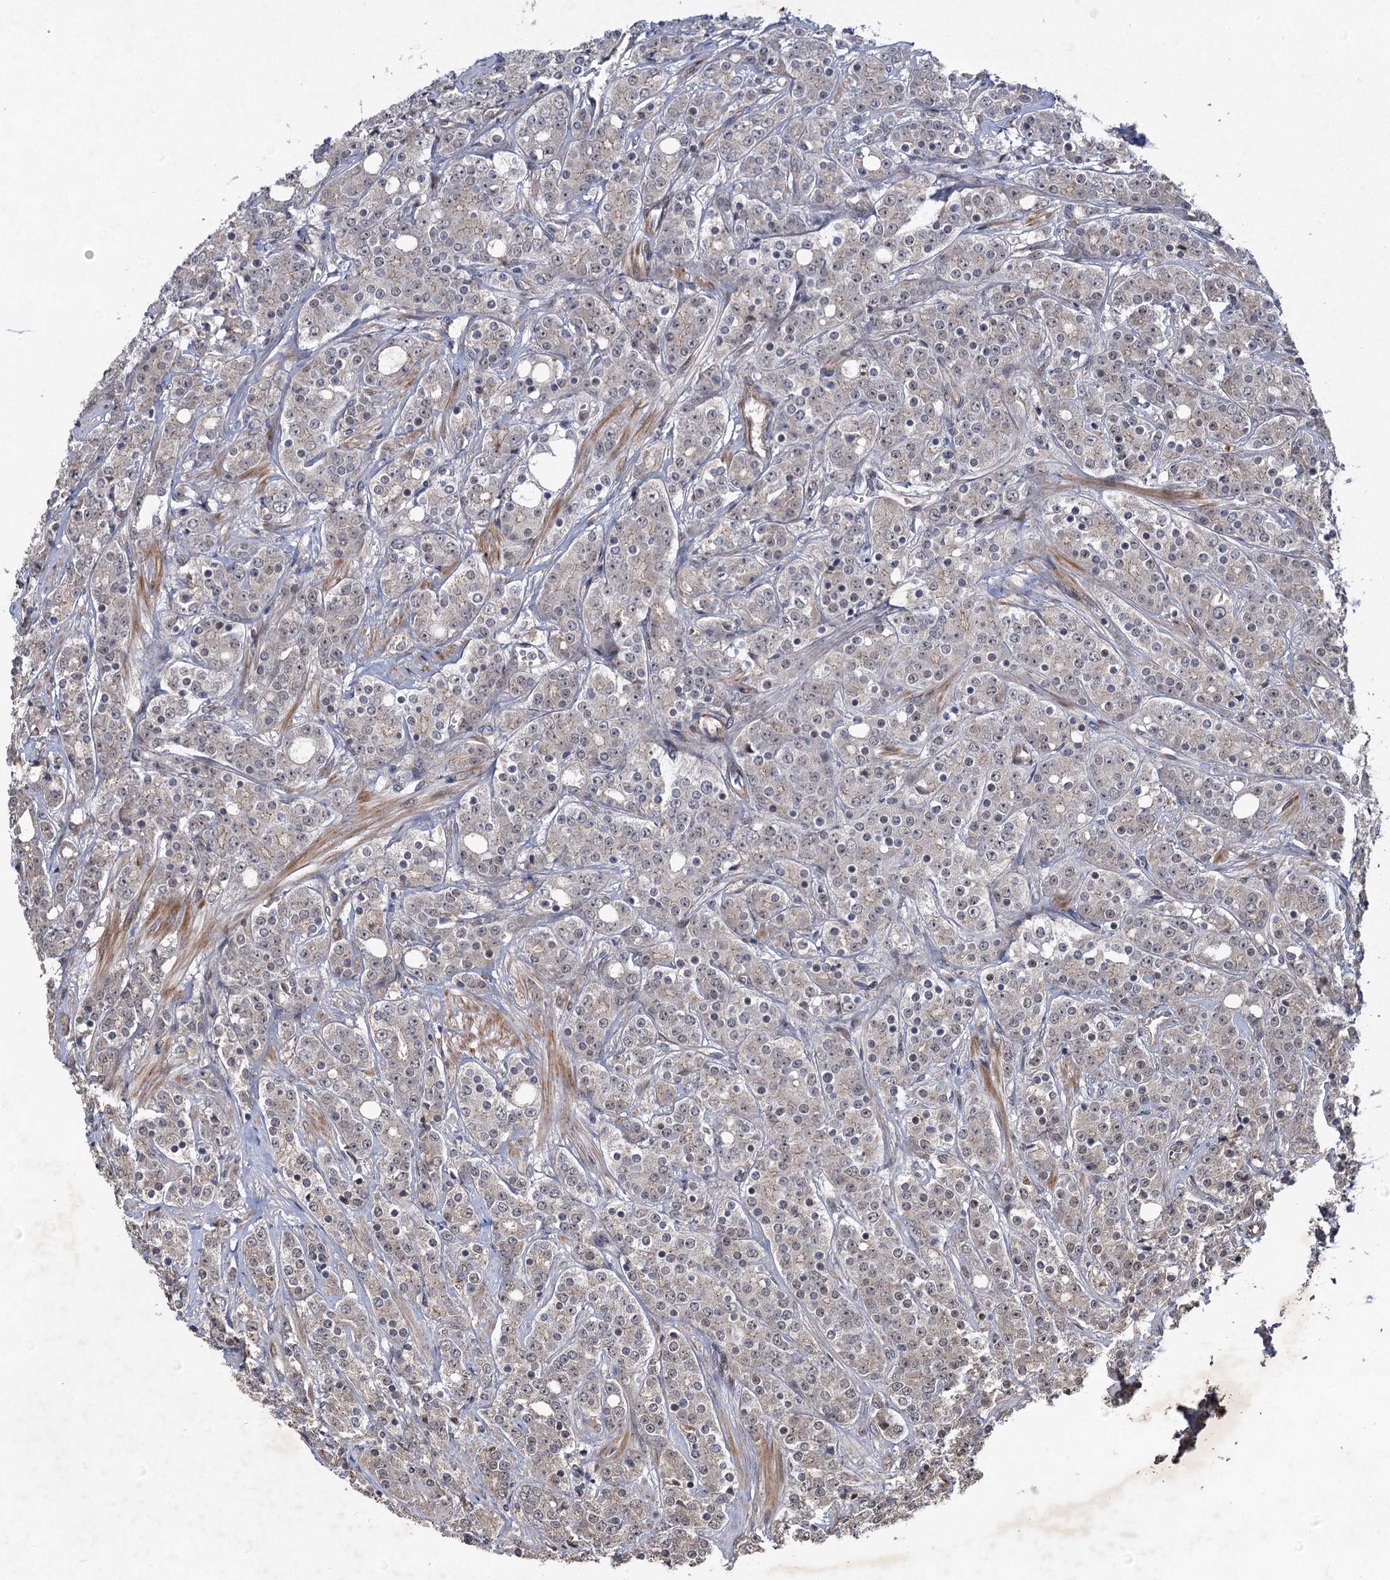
{"staining": {"intensity": "negative", "quantity": "none", "location": "none"}, "tissue": "prostate cancer", "cell_type": "Tumor cells", "image_type": "cancer", "snomed": [{"axis": "morphology", "description": "Adenocarcinoma, High grade"}, {"axis": "topography", "description": "Prostate"}], "caption": "An image of human prostate cancer is negative for staining in tumor cells.", "gene": "NUDT22", "patient": {"sex": "male", "age": 62}}